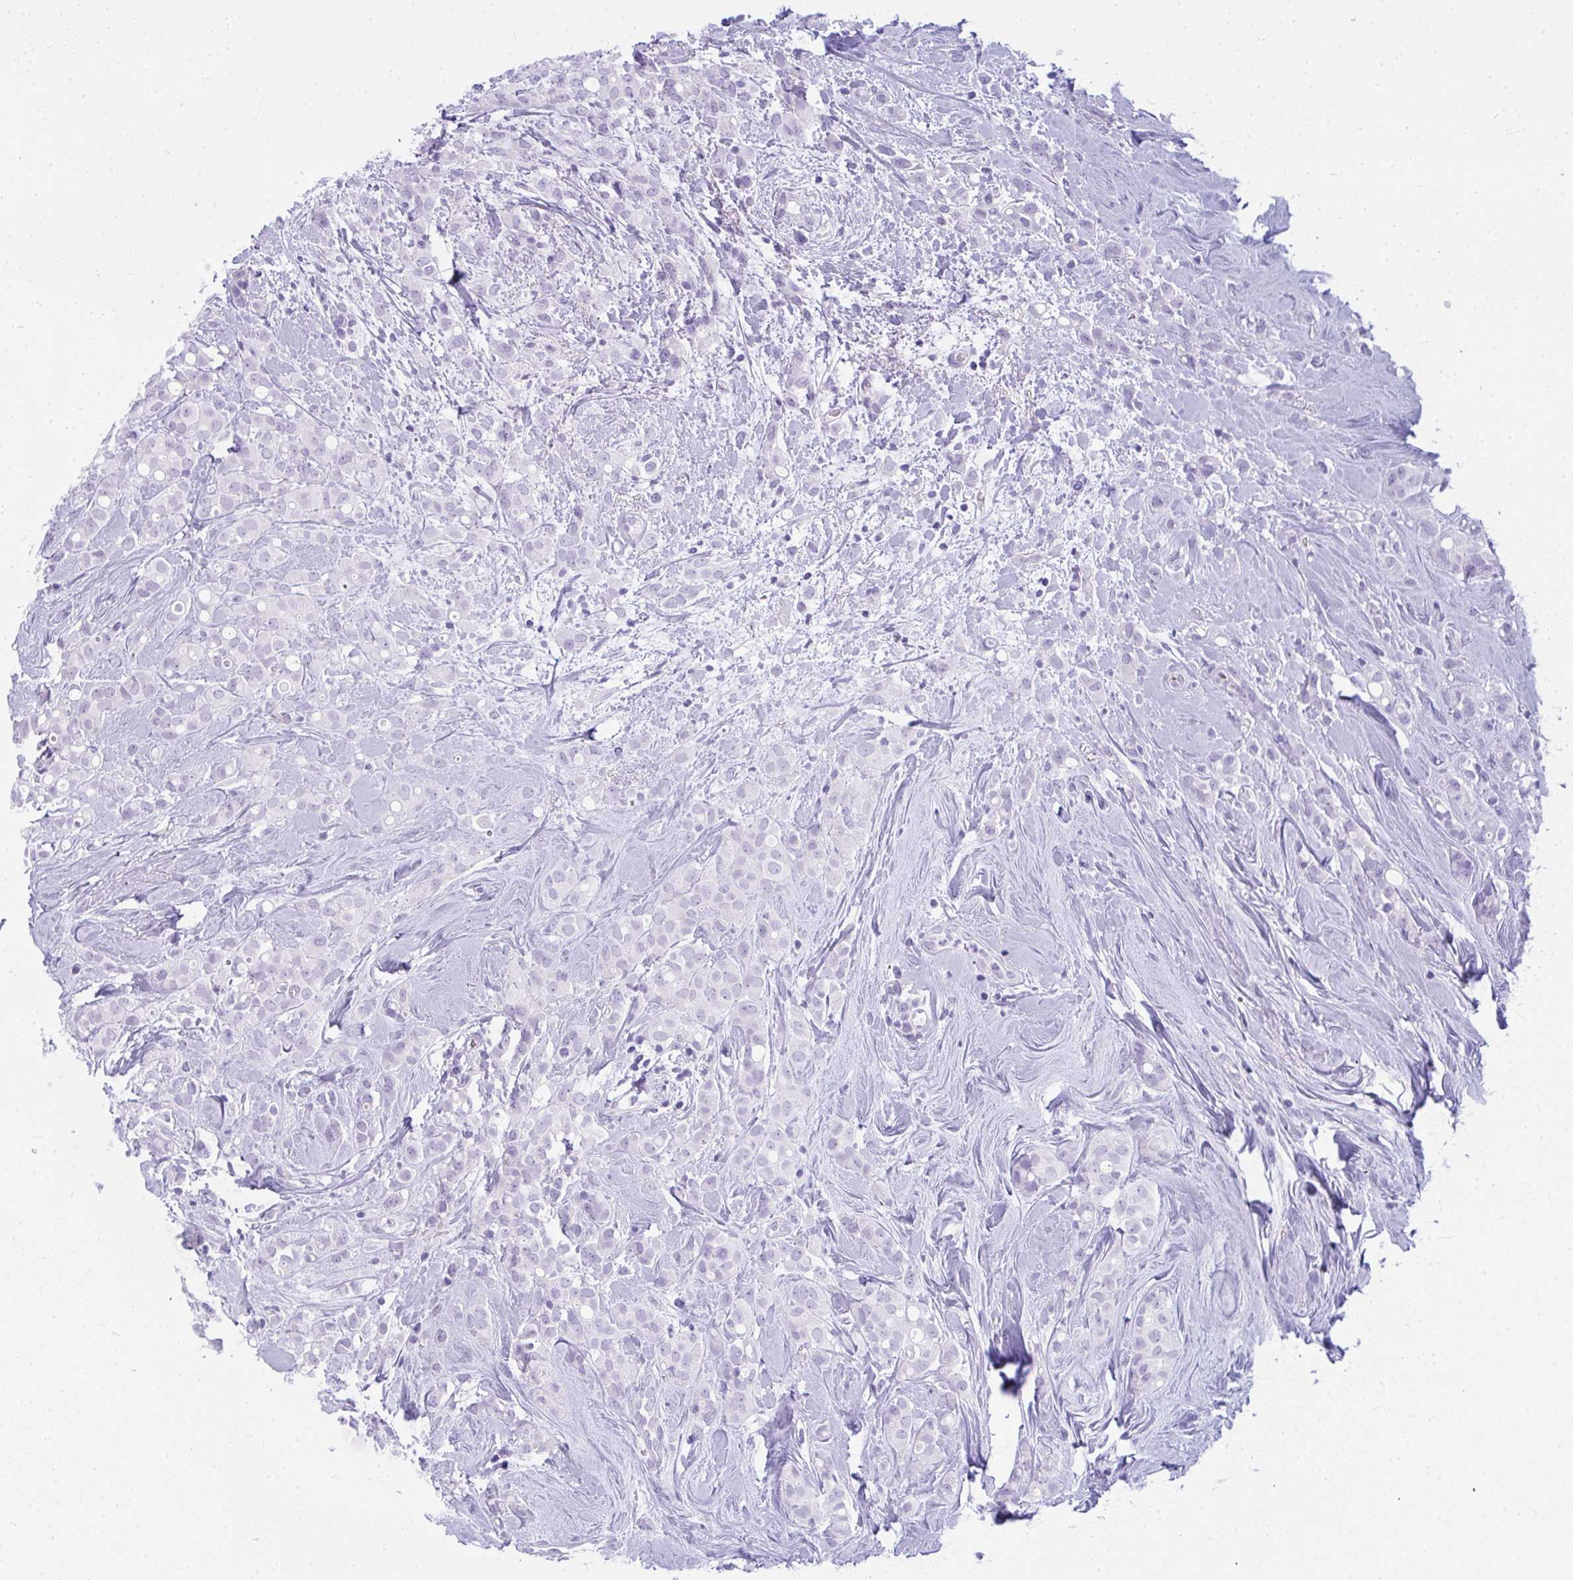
{"staining": {"intensity": "negative", "quantity": "none", "location": "none"}, "tissue": "breast cancer", "cell_type": "Tumor cells", "image_type": "cancer", "snomed": [{"axis": "morphology", "description": "Lobular carcinoma"}, {"axis": "topography", "description": "Breast"}], "caption": "Lobular carcinoma (breast) was stained to show a protein in brown. There is no significant staining in tumor cells.", "gene": "RASL10A", "patient": {"sex": "female", "age": 68}}